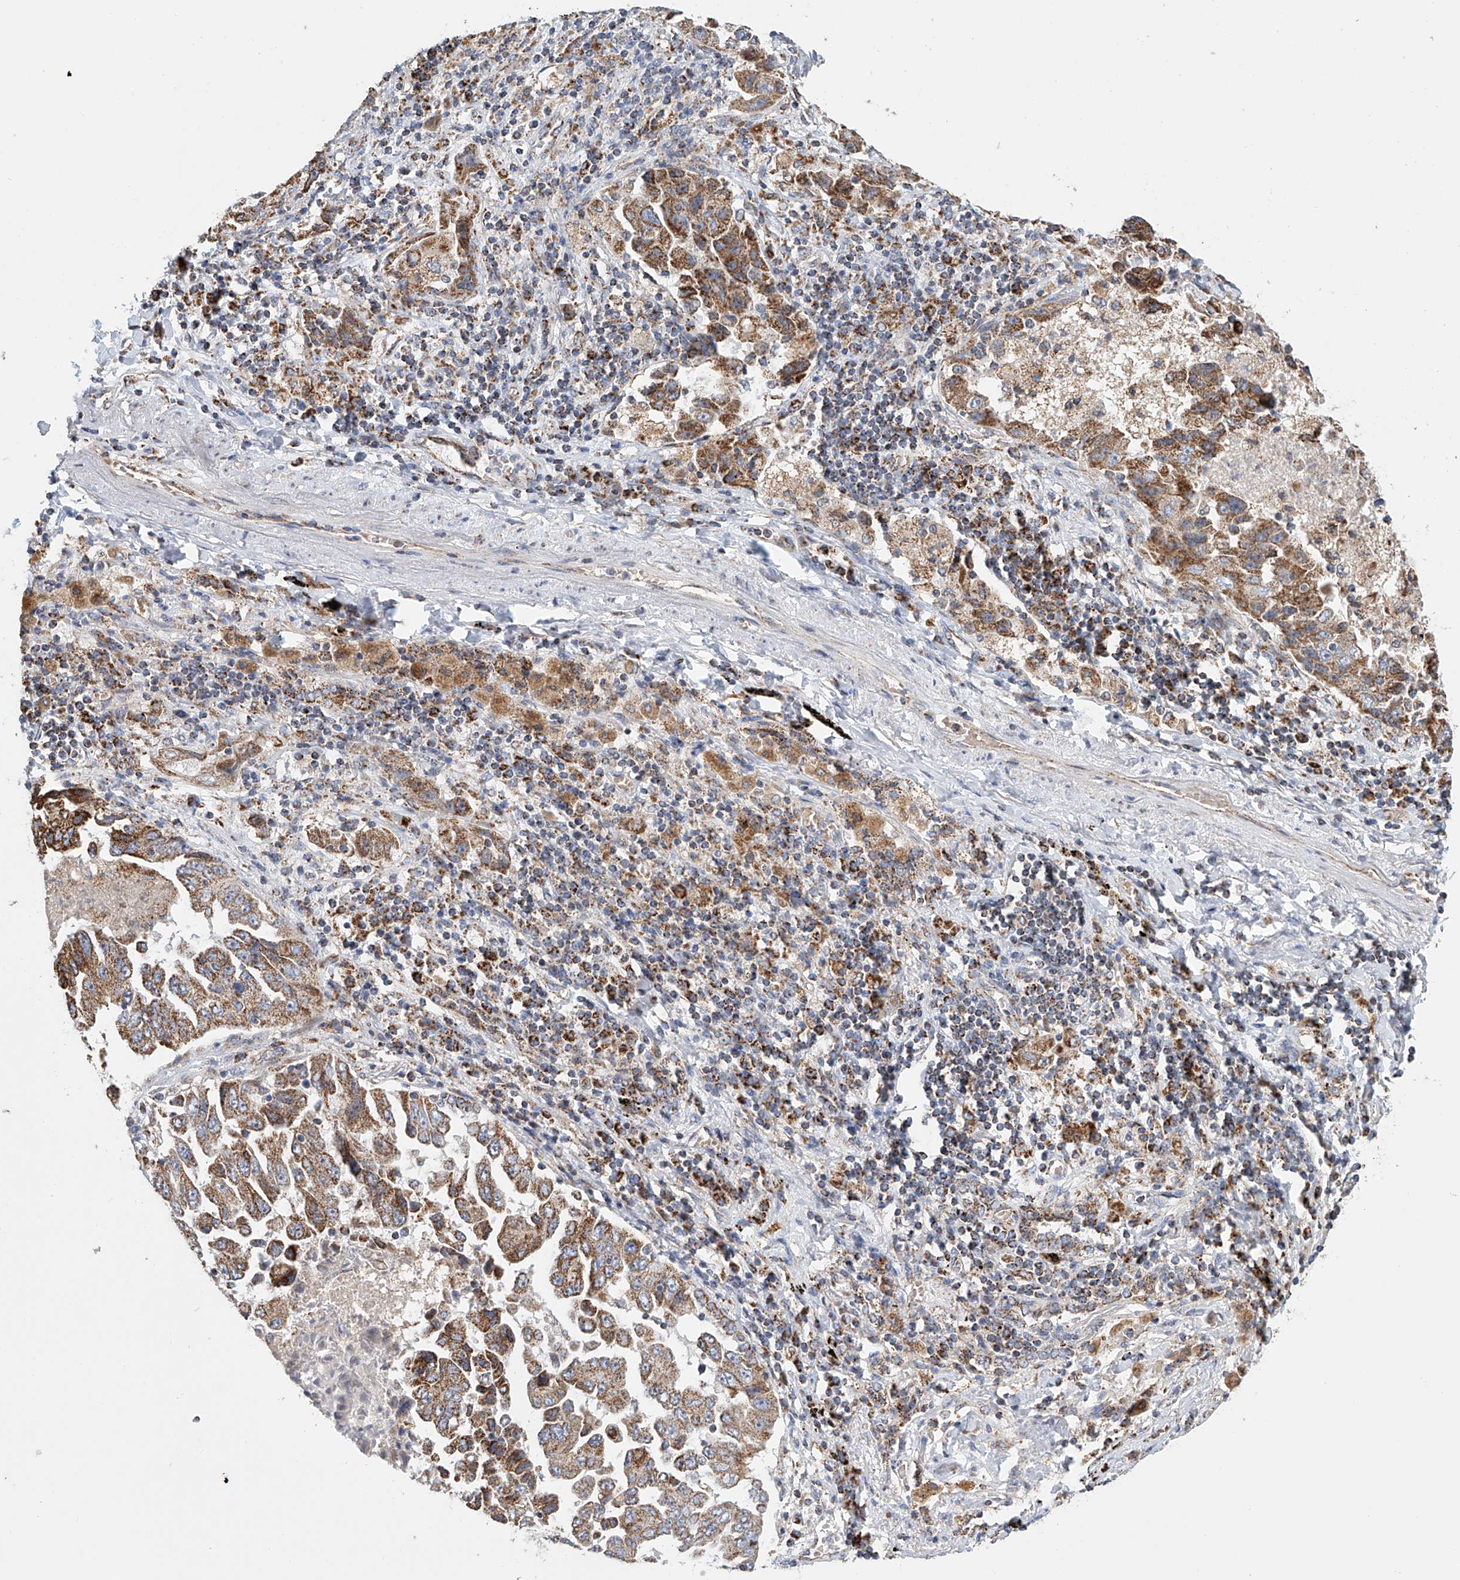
{"staining": {"intensity": "moderate", "quantity": ">75%", "location": "cytoplasmic/membranous"}, "tissue": "lung cancer", "cell_type": "Tumor cells", "image_type": "cancer", "snomed": [{"axis": "morphology", "description": "Adenocarcinoma, NOS"}, {"axis": "topography", "description": "Lung"}], "caption": "Immunohistochemical staining of lung cancer demonstrates medium levels of moderate cytoplasmic/membranous staining in approximately >75% of tumor cells.", "gene": "MCL1", "patient": {"sex": "female", "age": 51}}